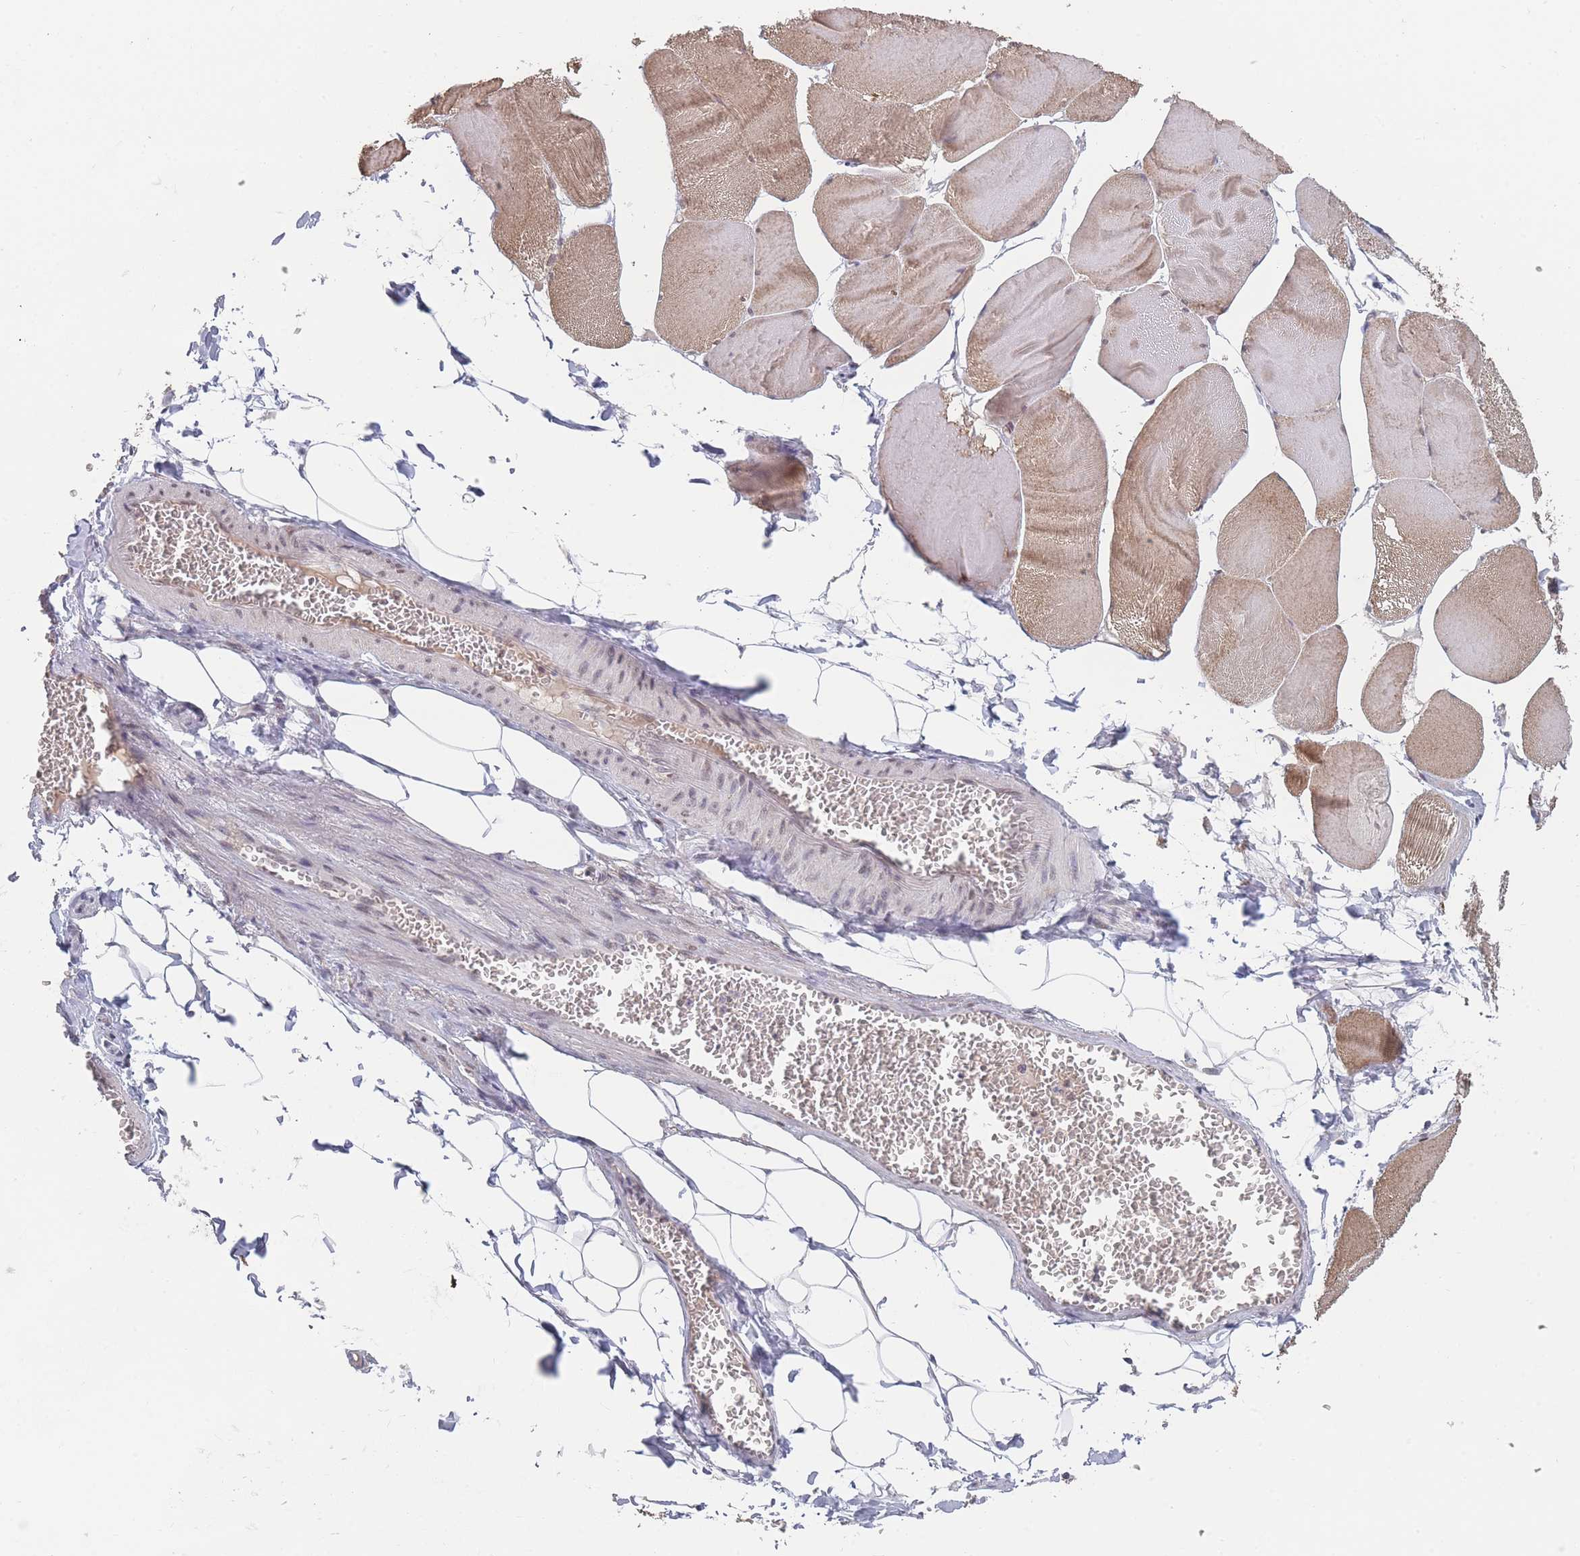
{"staining": {"intensity": "moderate", "quantity": "25%-75%", "location": "cytoplasmic/membranous"}, "tissue": "skeletal muscle", "cell_type": "Myocytes", "image_type": "normal", "snomed": [{"axis": "morphology", "description": "Normal tissue, NOS"}, {"axis": "morphology", "description": "Basal cell carcinoma"}, {"axis": "topography", "description": "Skeletal muscle"}], "caption": "Immunohistochemical staining of unremarkable human skeletal muscle shows 25%-75% levels of moderate cytoplasmic/membranous protein staining in about 25%-75% of myocytes. (Brightfield microscopy of DAB IHC at high magnification).", "gene": "ANKRD10", "patient": {"sex": "female", "age": 64}}